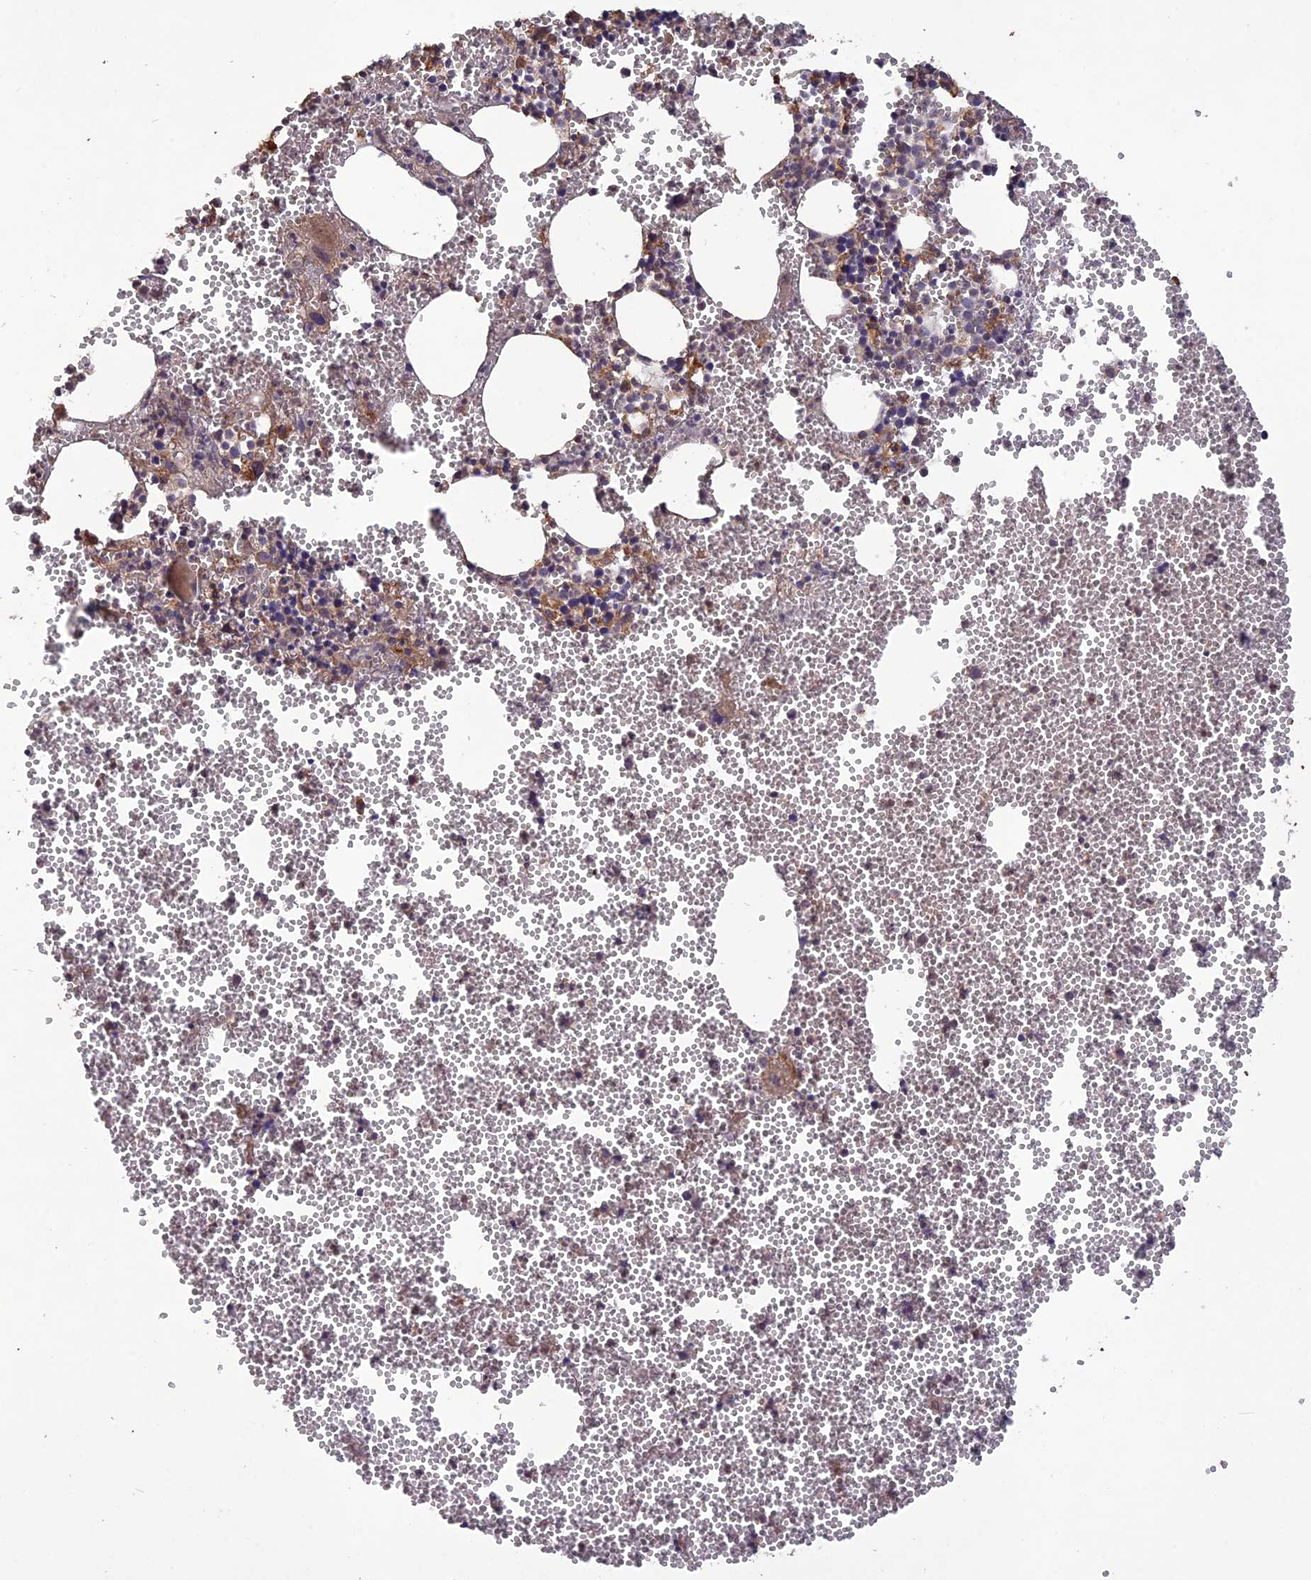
{"staining": {"intensity": "moderate", "quantity": "25%-75%", "location": "cytoplasmic/membranous"}, "tissue": "bone marrow", "cell_type": "Hematopoietic cells", "image_type": "normal", "snomed": [{"axis": "morphology", "description": "Normal tissue, NOS"}, {"axis": "topography", "description": "Bone marrow"}], "caption": "Human bone marrow stained with a brown dye demonstrates moderate cytoplasmic/membranous positive positivity in about 25%-75% of hematopoietic cells.", "gene": "LAYN", "patient": {"sex": "female", "age": 77}}